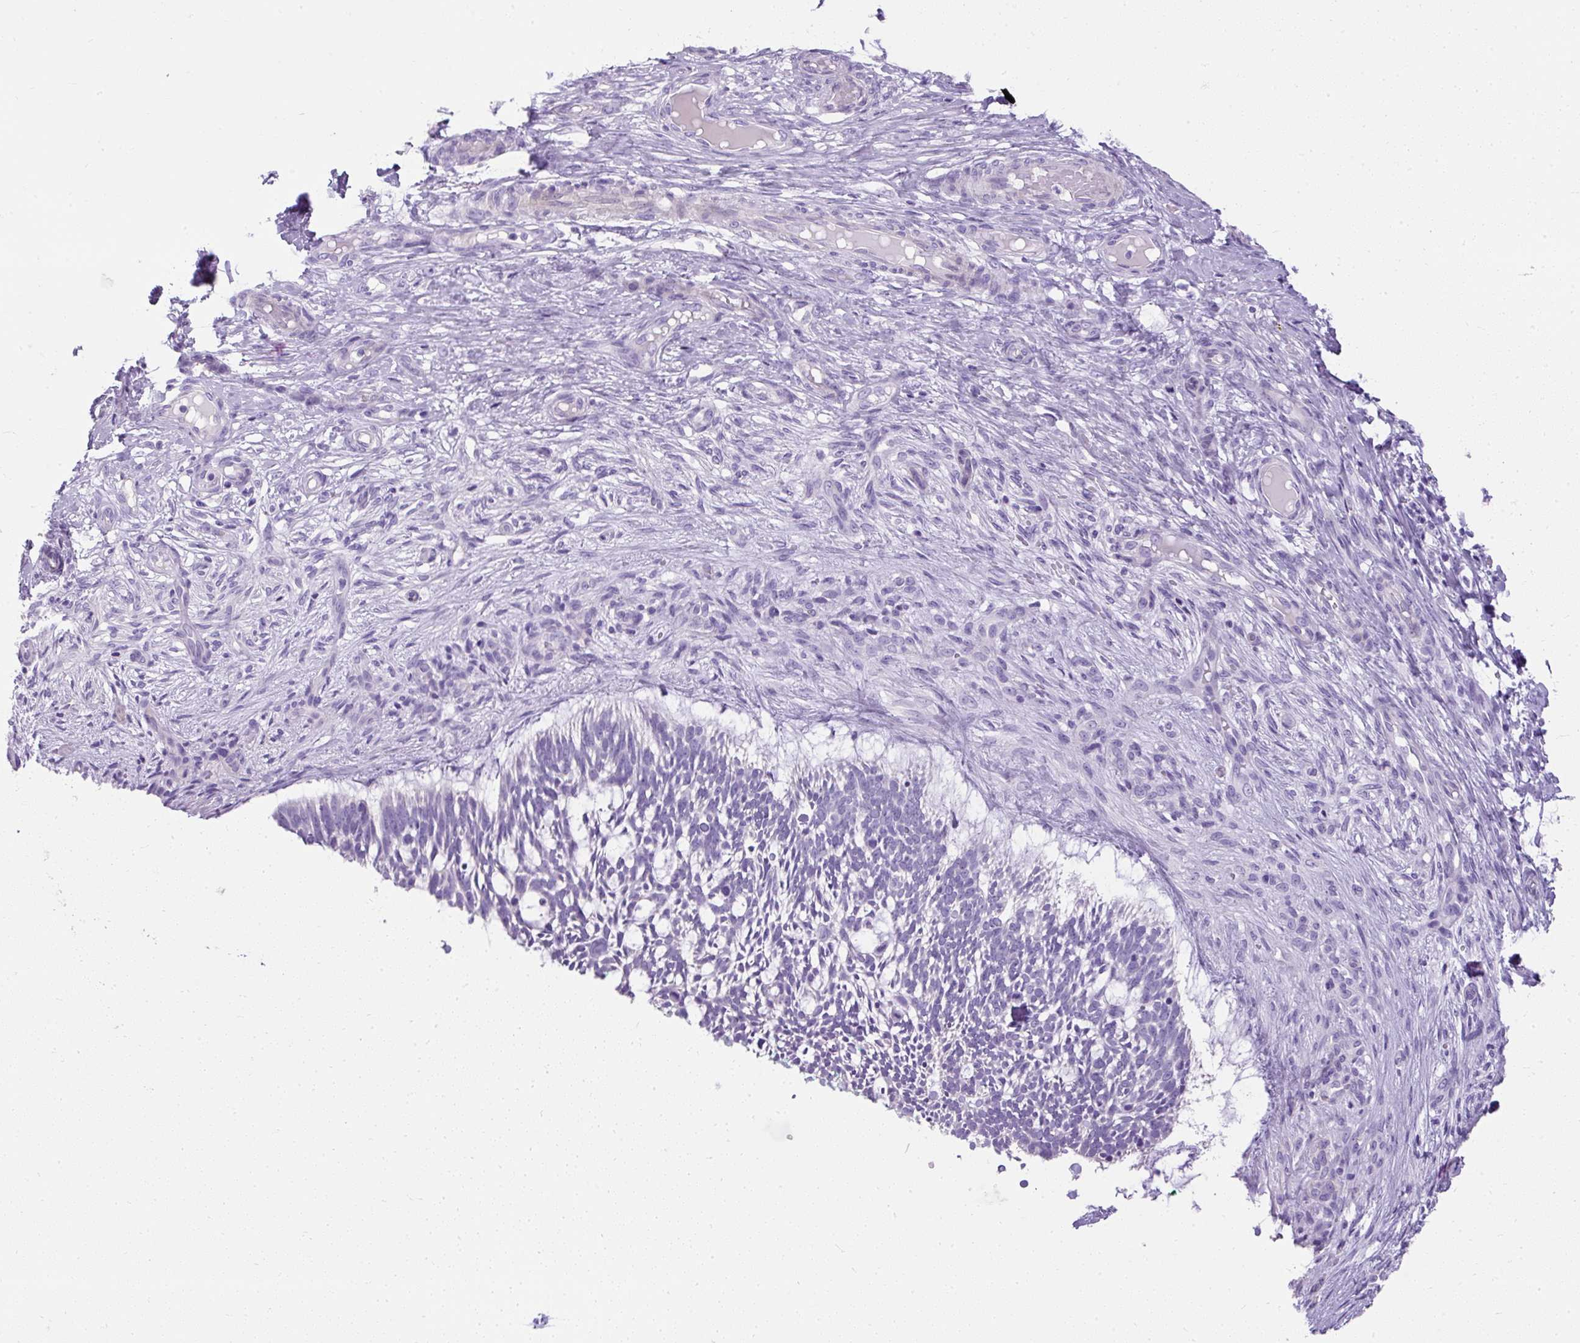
{"staining": {"intensity": "negative", "quantity": "none", "location": "none"}, "tissue": "skin cancer", "cell_type": "Tumor cells", "image_type": "cancer", "snomed": [{"axis": "morphology", "description": "Basal cell carcinoma"}, {"axis": "topography", "description": "Skin"}], "caption": "Skin cancer (basal cell carcinoma) was stained to show a protein in brown. There is no significant staining in tumor cells.", "gene": "C2CD4C", "patient": {"sex": "male", "age": 88}}